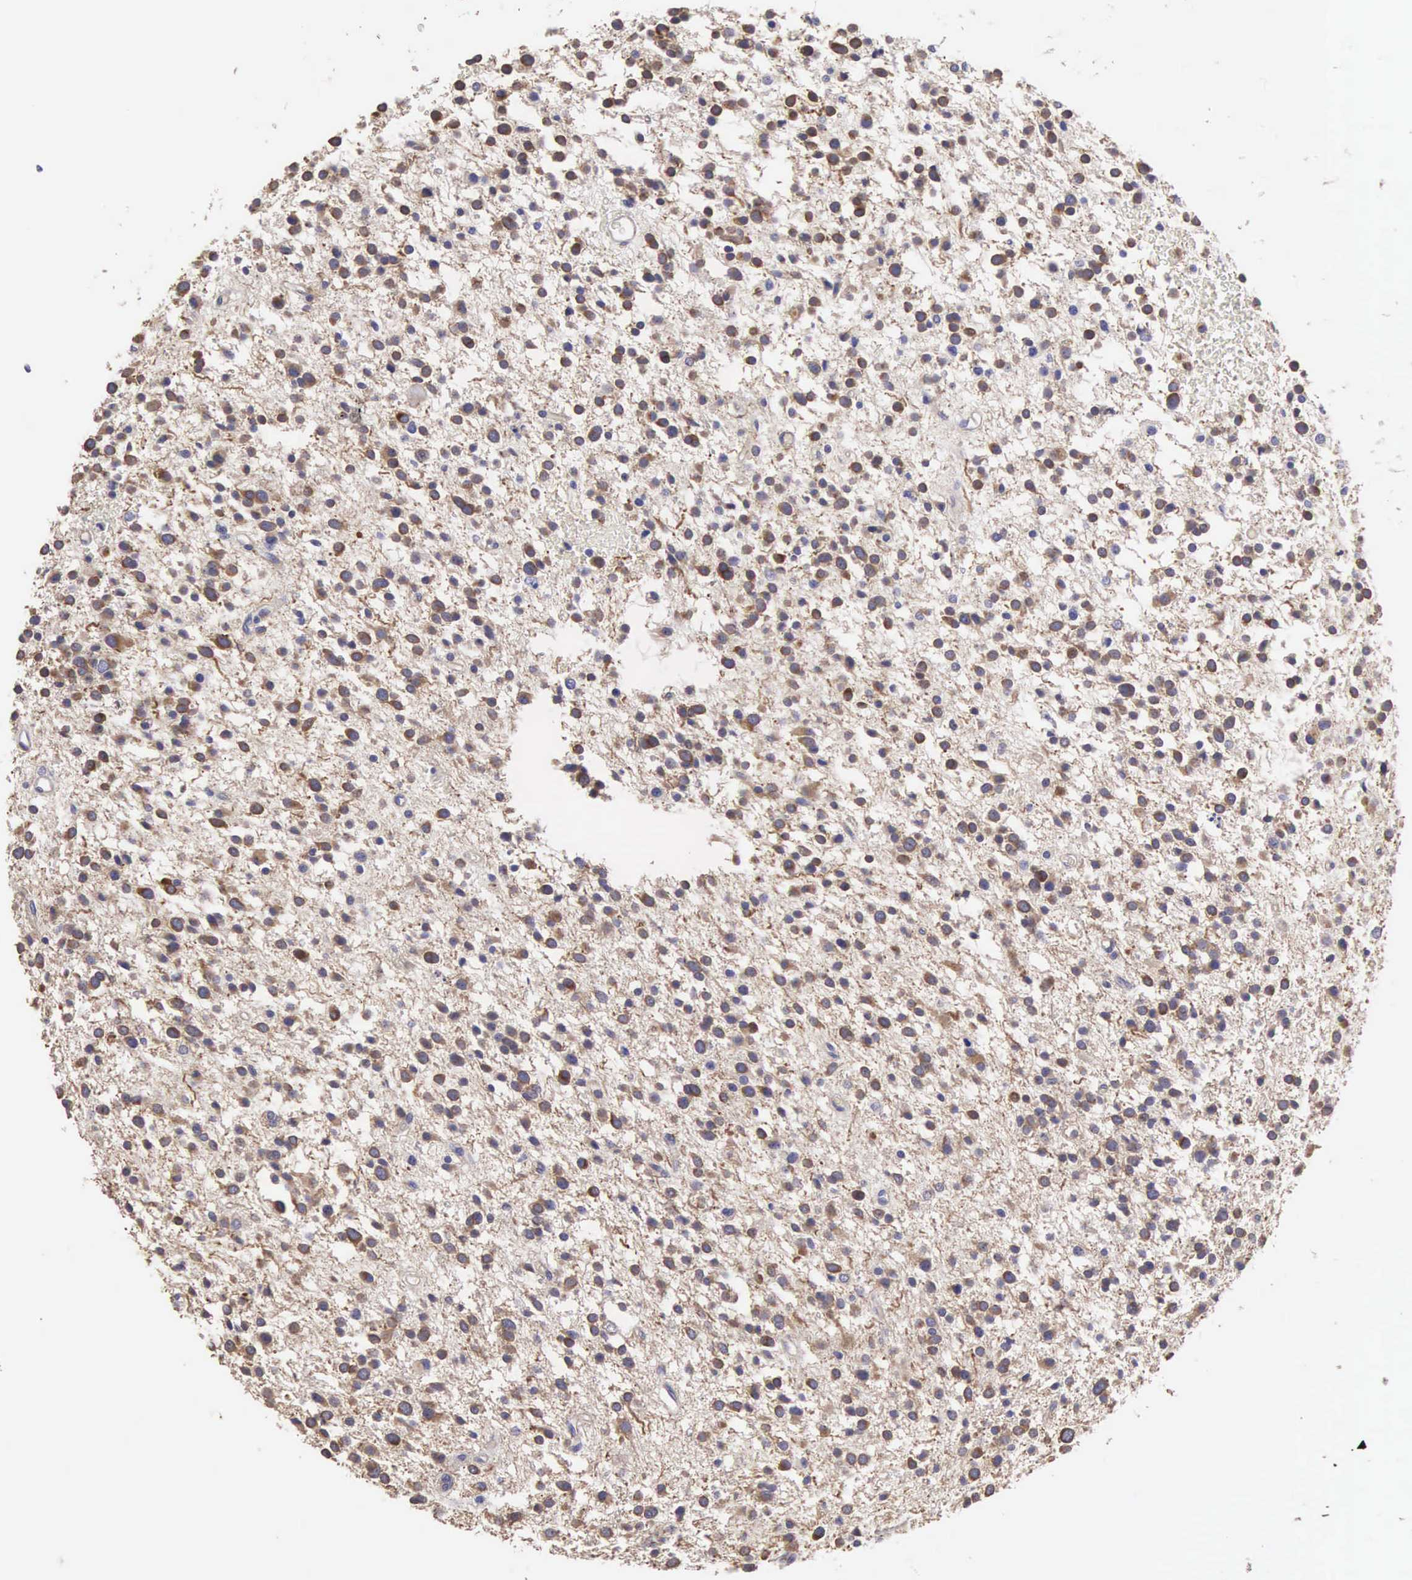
{"staining": {"intensity": "moderate", "quantity": "<25%", "location": "cytoplasmic/membranous"}, "tissue": "glioma", "cell_type": "Tumor cells", "image_type": "cancer", "snomed": [{"axis": "morphology", "description": "Glioma, malignant, Low grade"}, {"axis": "topography", "description": "Brain"}], "caption": "Protein staining of glioma tissue displays moderate cytoplasmic/membranous expression in approximately <25% of tumor cells.", "gene": "SLITRK4", "patient": {"sex": "female", "age": 36}}